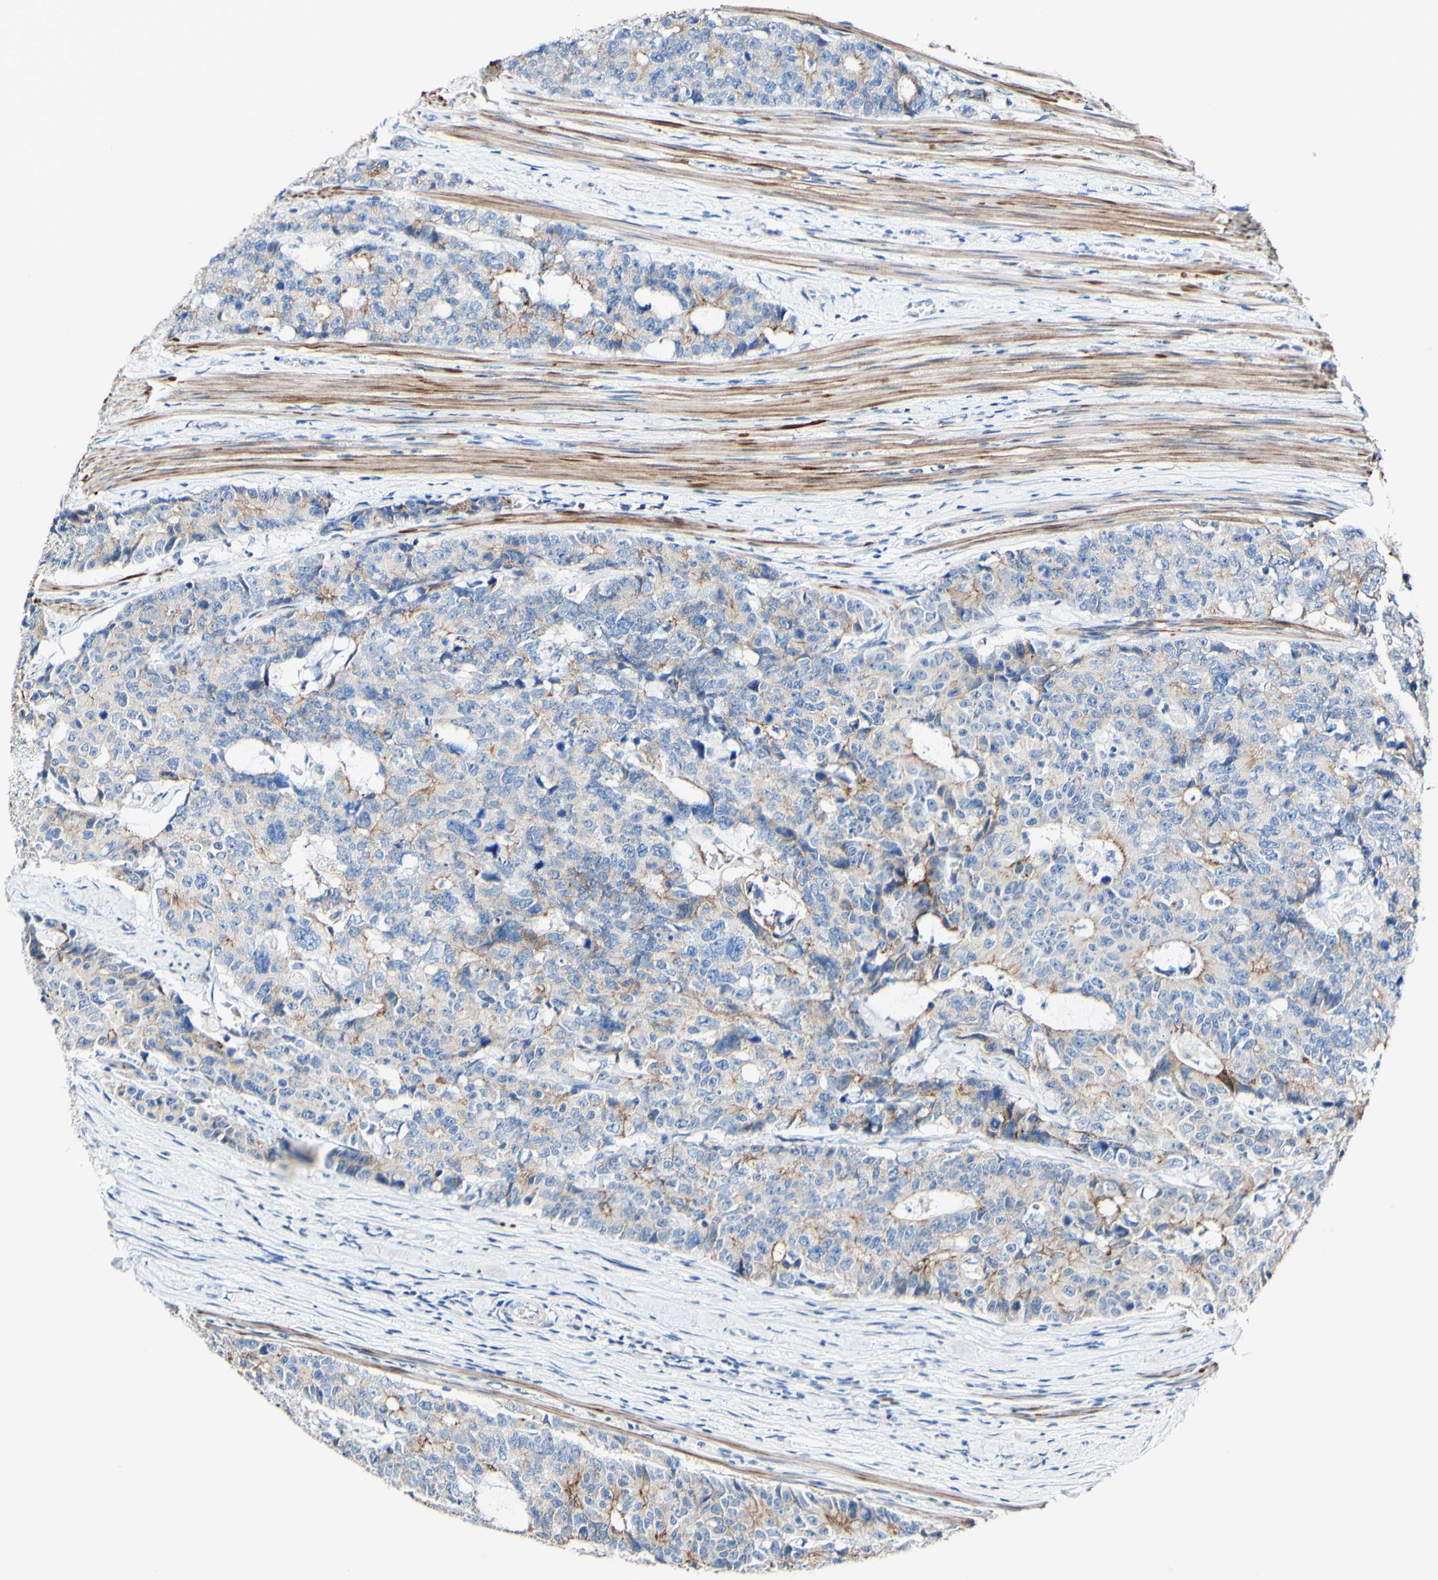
{"staining": {"intensity": "moderate", "quantity": "<25%", "location": "cytoplasmic/membranous"}, "tissue": "colorectal cancer", "cell_type": "Tumor cells", "image_type": "cancer", "snomed": [{"axis": "morphology", "description": "Adenocarcinoma, NOS"}, {"axis": "topography", "description": "Colon"}], "caption": "IHC micrograph of colorectal cancer stained for a protein (brown), which reveals low levels of moderate cytoplasmic/membranous staining in approximately <25% of tumor cells.", "gene": "DSC2", "patient": {"sex": "female", "age": 86}}